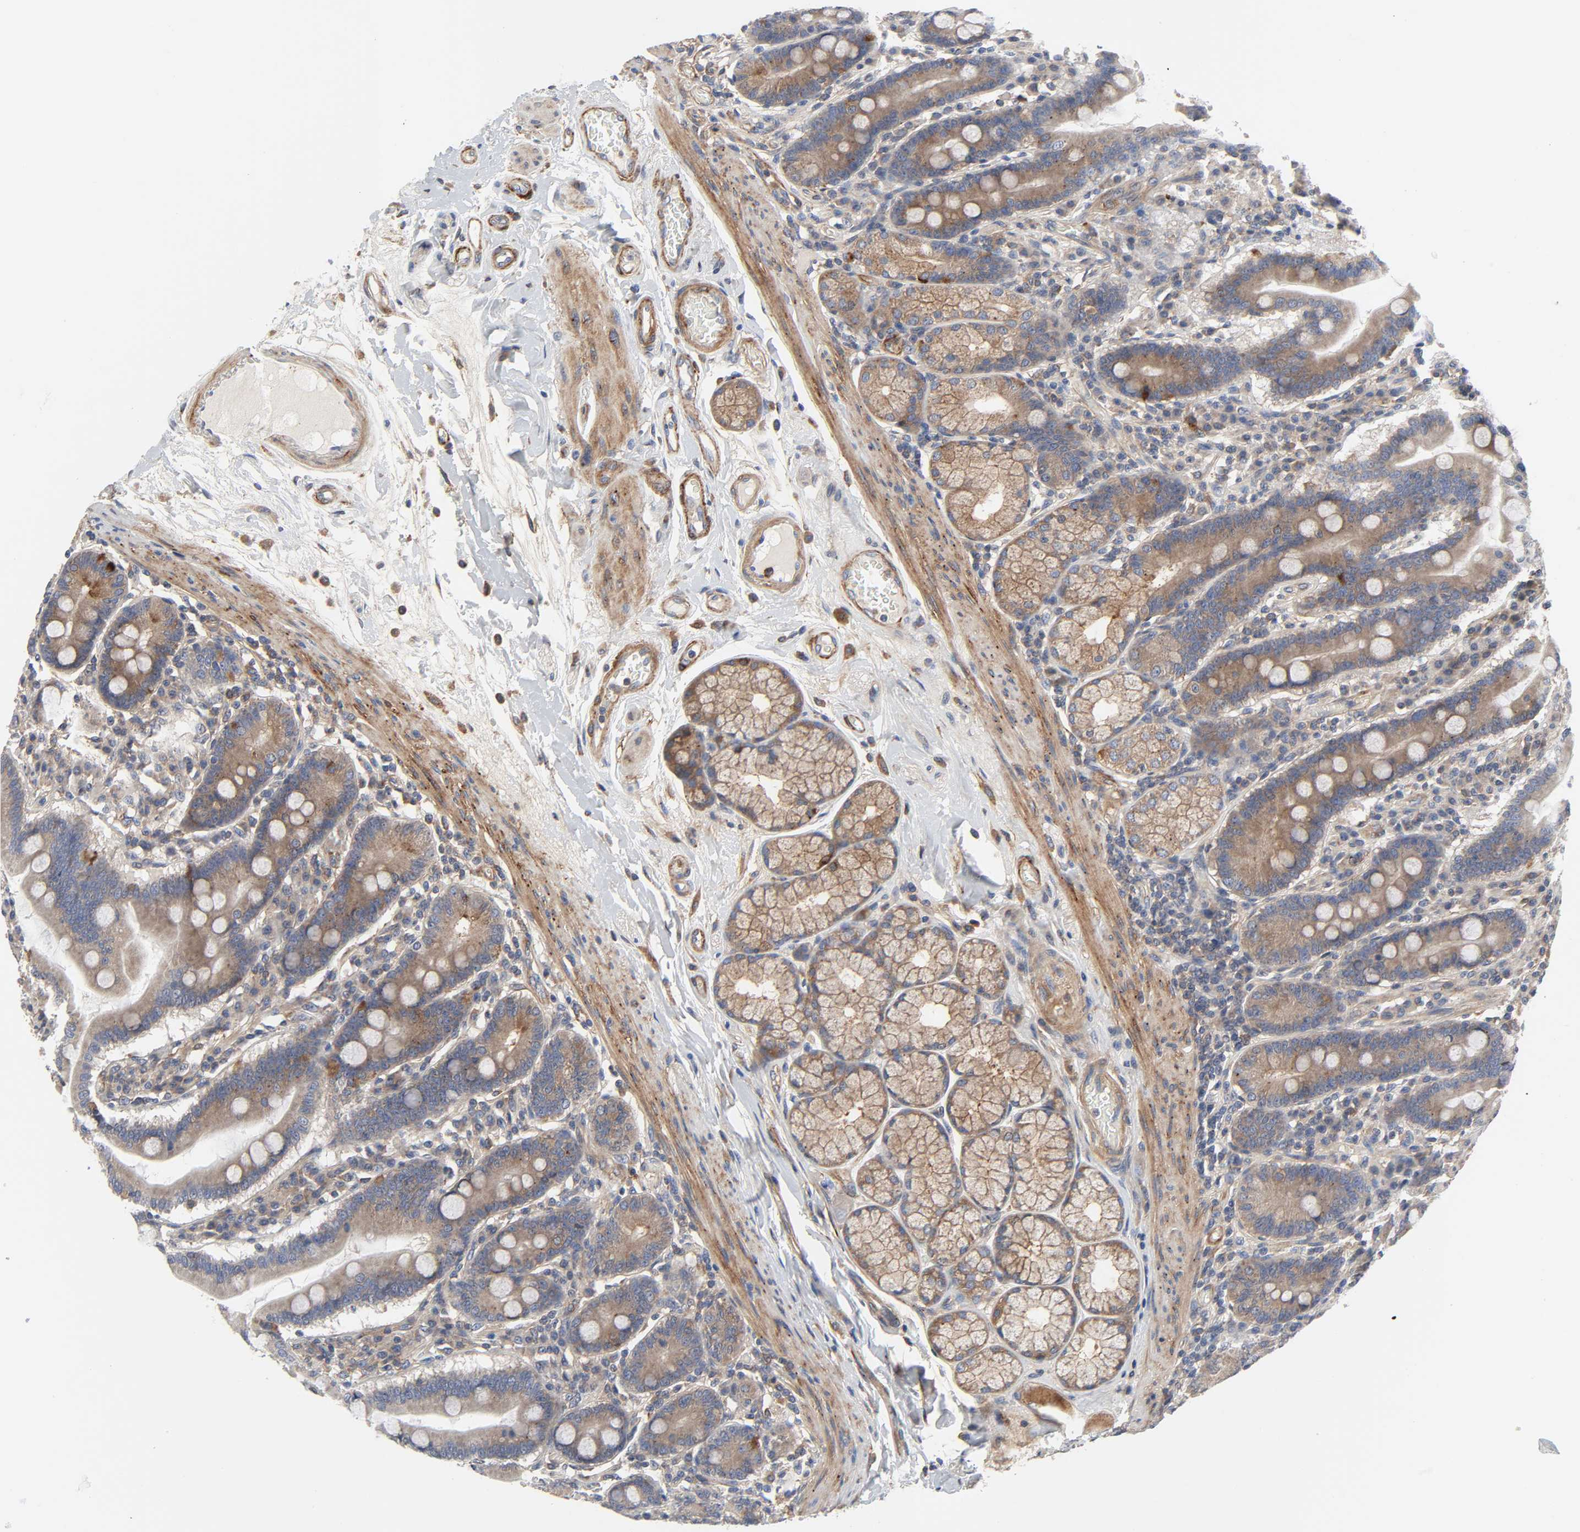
{"staining": {"intensity": "strong", "quantity": ">75%", "location": "cytoplasmic/membranous"}, "tissue": "duodenum", "cell_type": "Glandular cells", "image_type": "normal", "snomed": [{"axis": "morphology", "description": "Normal tissue, NOS"}, {"axis": "topography", "description": "Duodenum"}], "caption": "Duodenum stained with IHC reveals strong cytoplasmic/membranous positivity in approximately >75% of glandular cells.", "gene": "ARHGAP1", "patient": {"sex": "female", "age": 64}}